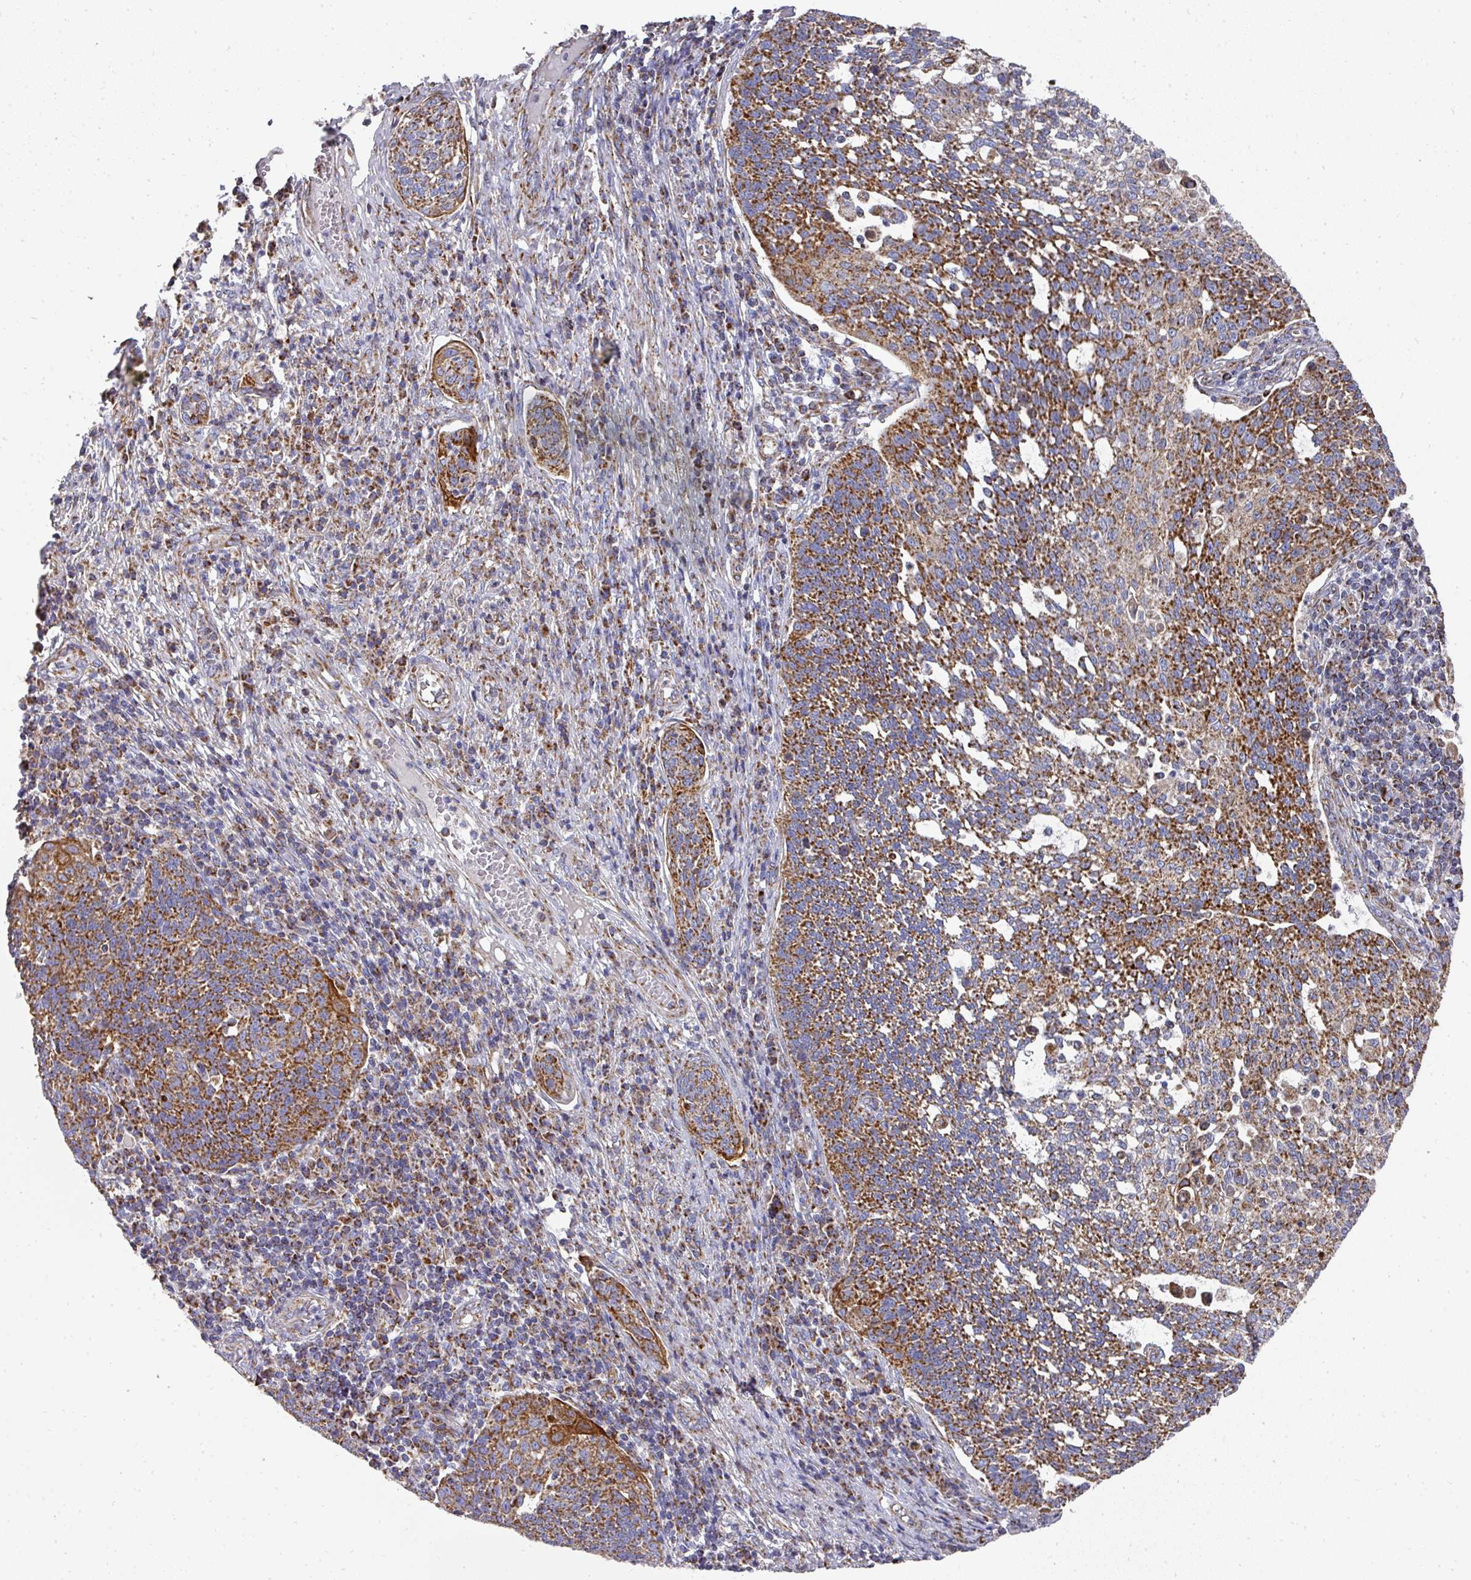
{"staining": {"intensity": "strong", "quantity": ">75%", "location": "cytoplasmic/membranous"}, "tissue": "cervical cancer", "cell_type": "Tumor cells", "image_type": "cancer", "snomed": [{"axis": "morphology", "description": "Squamous cell carcinoma, NOS"}, {"axis": "topography", "description": "Cervix"}], "caption": "This is an image of immunohistochemistry staining of cervical cancer (squamous cell carcinoma), which shows strong positivity in the cytoplasmic/membranous of tumor cells.", "gene": "UQCRFS1", "patient": {"sex": "female", "age": 34}}